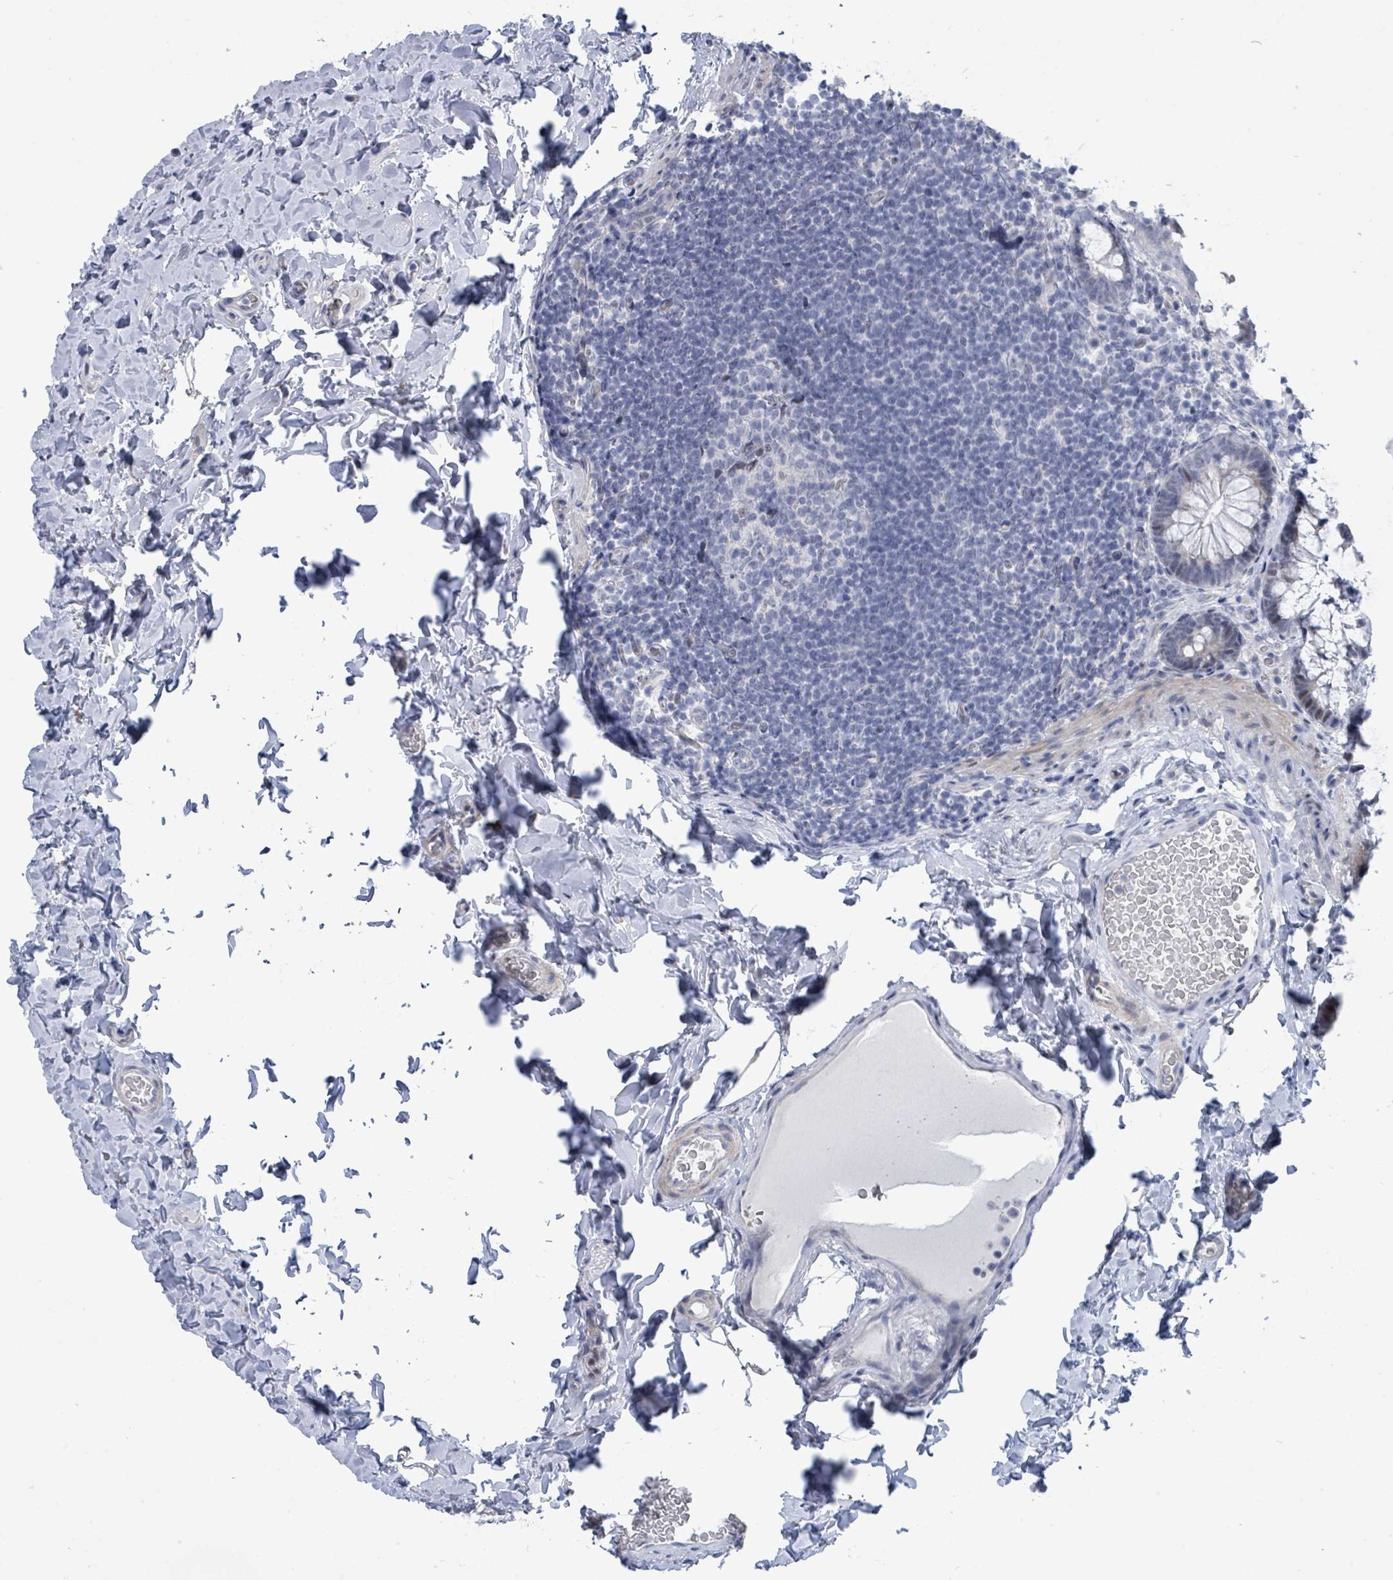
{"staining": {"intensity": "negative", "quantity": "none", "location": "none"}, "tissue": "colon", "cell_type": "Endothelial cells", "image_type": "normal", "snomed": [{"axis": "morphology", "description": "Normal tissue, NOS"}, {"axis": "topography", "description": "Colon"}], "caption": "A high-resolution image shows immunohistochemistry (IHC) staining of normal colon, which demonstrates no significant expression in endothelial cells. Brightfield microscopy of immunohistochemistry (IHC) stained with DAB (brown) and hematoxylin (blue), captured at high magnification.", "gene": "CT45A10", "patient": {"sex": "male", "age": 46}}